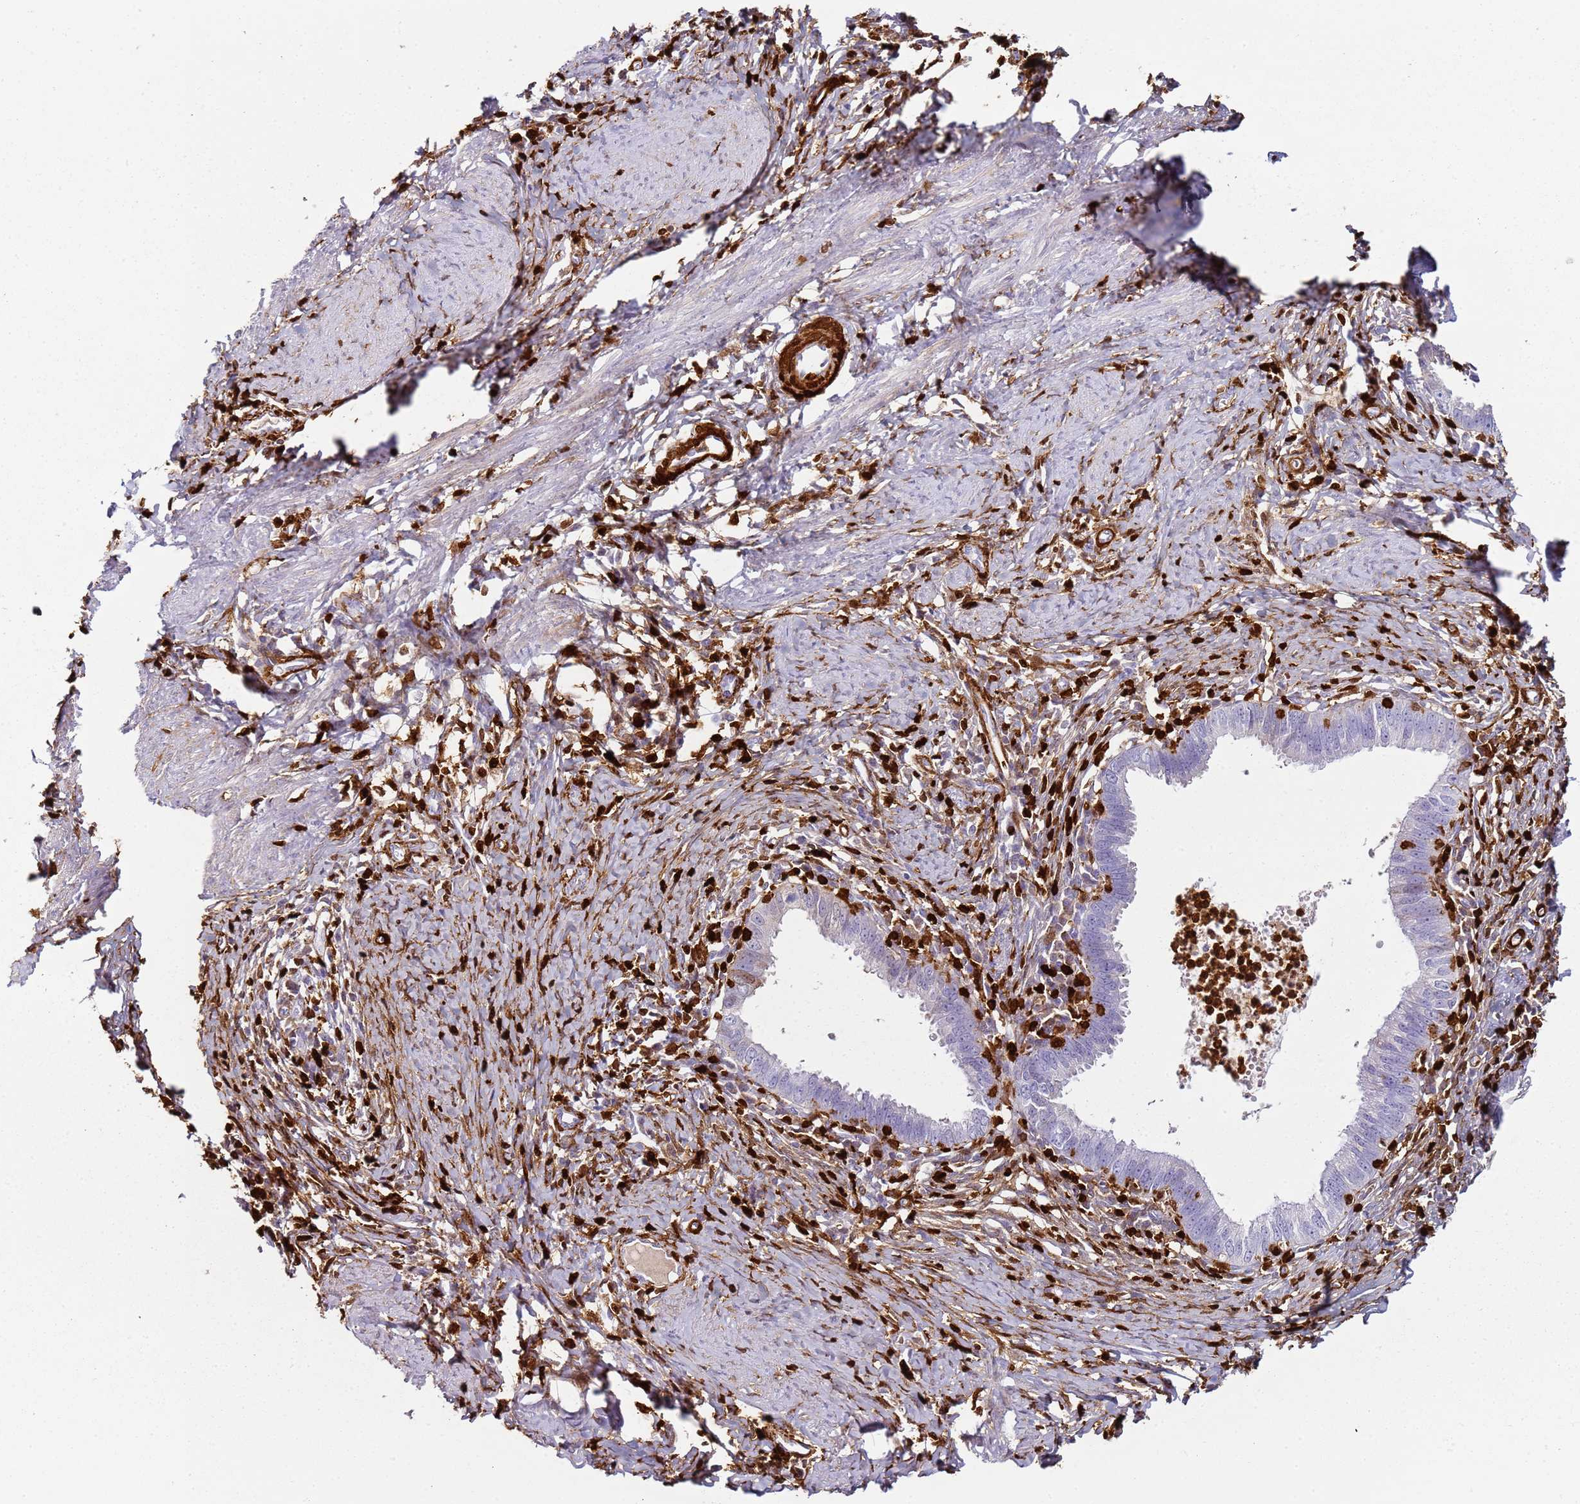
{"staining": {"intensity": "negative", "quantity": "none", "location": "none"}, "tissue": "cervical cancer", "cell_type": "Tumor cells", "image_type": "cancer", "snomed": [{"axis": "morphology", "description": "Adenocarcinoma, NOS"}, {"axis": "topography", "description": "Cervix"}], "caption": "This histopathology image is of cervical cancer (adenocarcinoma) stained with immunohistochemistry (IHC) to label a protein in brown with the nuclei are counter-stained blue. There is no expression in tumor cells. (DAB immunohistochemistry (IHC) with hematoxylin counter stain).", "gene": "S100A4", "patient": {"sex": "female", "age": 36}}